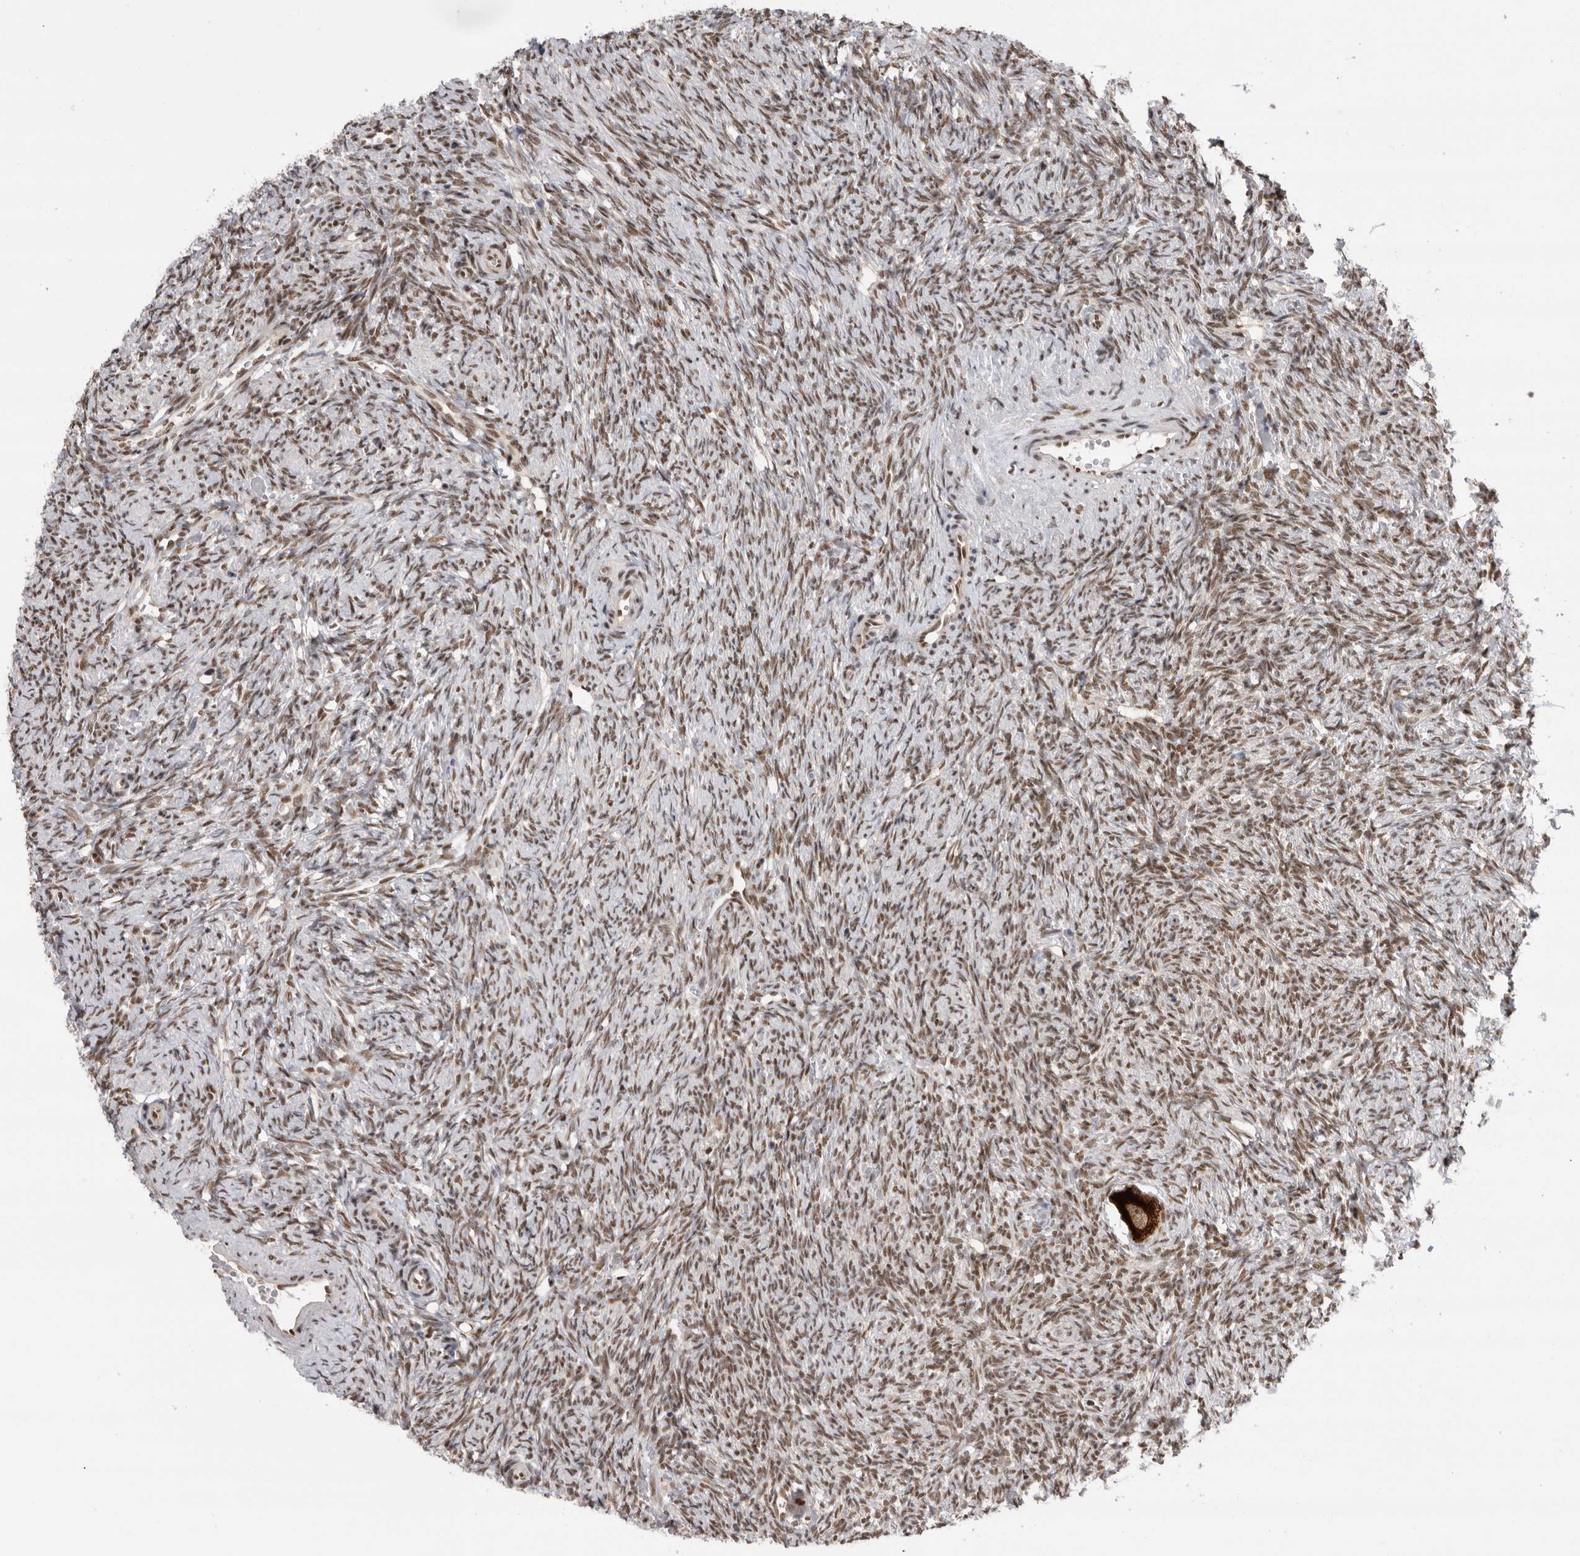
{"staining": {"intensity": "strong", "quantity": ">75%", "location": "cytoplasmic/membranous,nuclear"}, "tissue": "ovary", "cell_type": "Follicle cells", "image_type": "normal", "snomed": [{"axis": "morphology", "description": "Normal tissue, NOS"}, {"axis": "topography", "description": "Ovary"}], "caption": "An immunohistochemistry (IHC) image of normal tissue is shown. Protein staining in brown shows strong cytoplasmic/membranous,nuclear positivity in ovary within follicle cells. The protein is shown in brown color, while the nuclei are stained blue.", "gene": "ZNF830", "patient": {"sex": "female", "age": 41}}